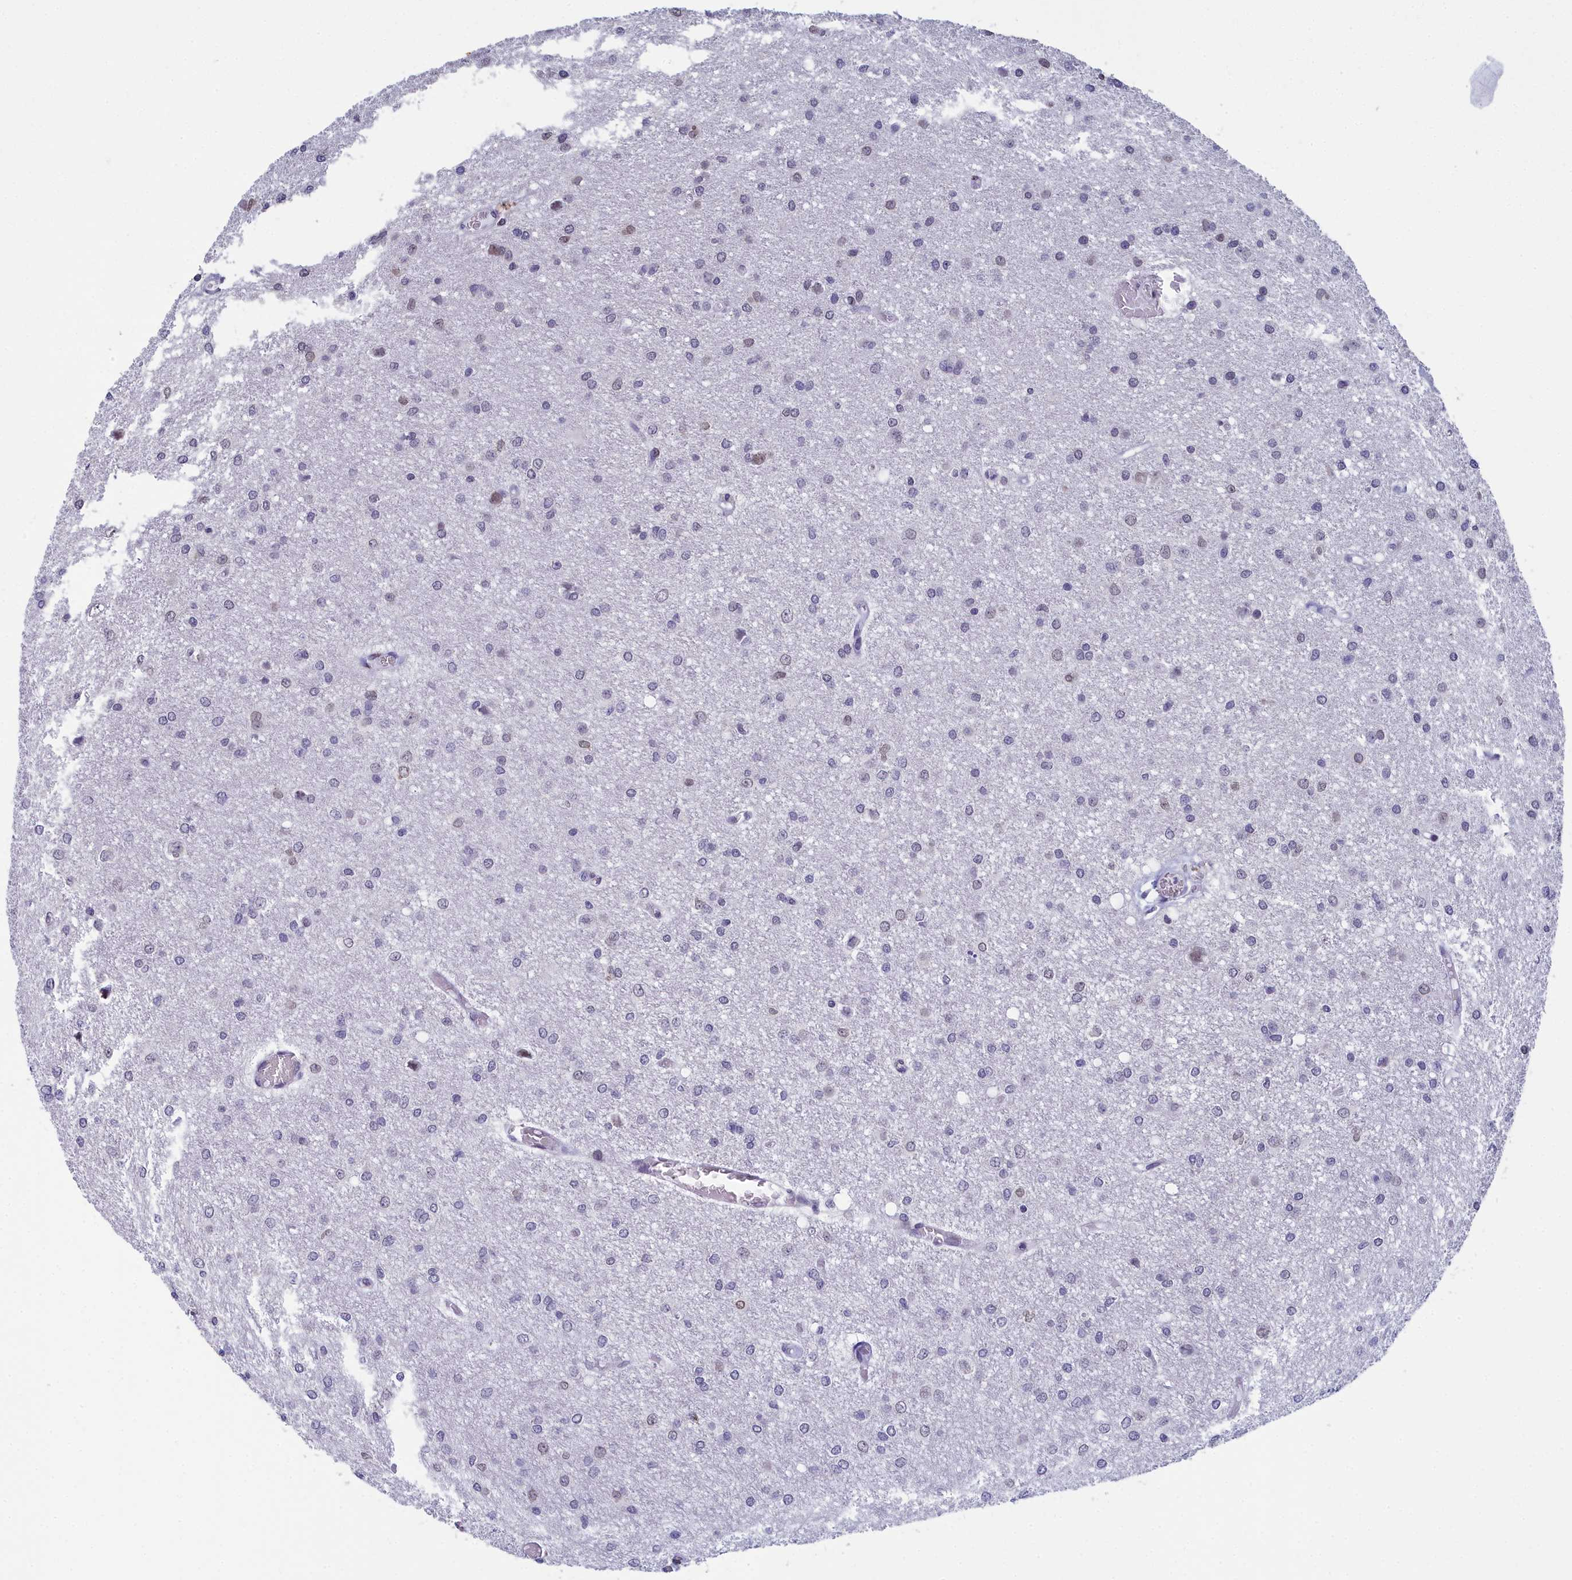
{"staining": {"intensity": "negative", "quantity": "none", "location": "none"}, "tissue": "glioma", "cell_type": "Tumor cells", "image_type": "cancer", "snomed": [{"axis": "morphology", "description": "Glioma, malignant, High grade"}, {"axis": "topography", "description": "Brain"}], "caption": "Protein analysis of malignant high-grade glioma shows no significant expression in tumor cells.", "gene": "CCDC97", "patient": {"sex": "female", "age": 50}}